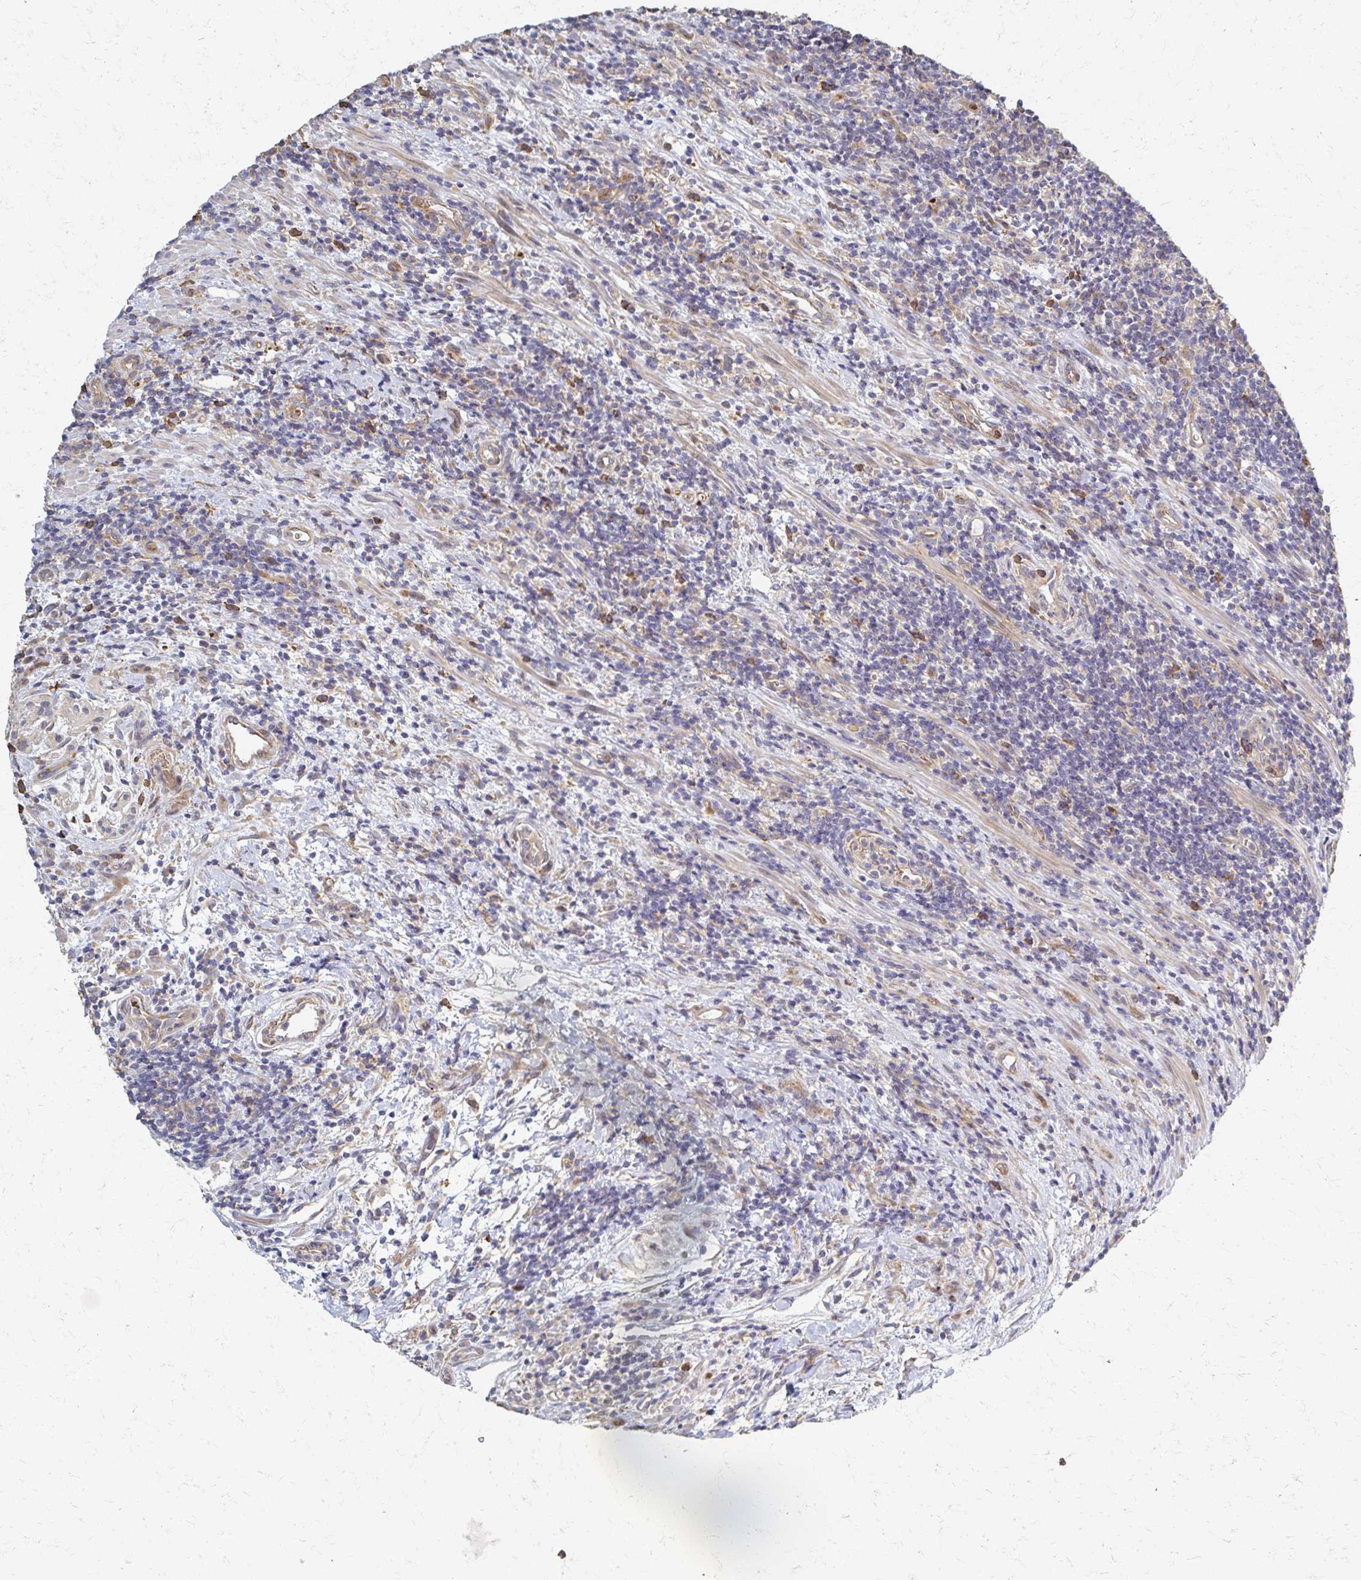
{"staining": {"intensity": "negative", "quantity": "none", "location": "none"}, "tissue": "lymphoma", "cell_type": "Tumor cells", "image_type": "cancer", "snomed": [{"axis": "morphology", "description": "Malignant lymphoma, non-Hodgkin's type, High grade"}, {"axis": "topography", "description": "Small intestine"}], "caption": "Micrograph shows no protein positivity in tumor cells of malignant lymphoma, non-Hodgkin's type (high-grade) tissue.", "gene": "SKA2", "patient": {"sex": "female", "age": 56}}